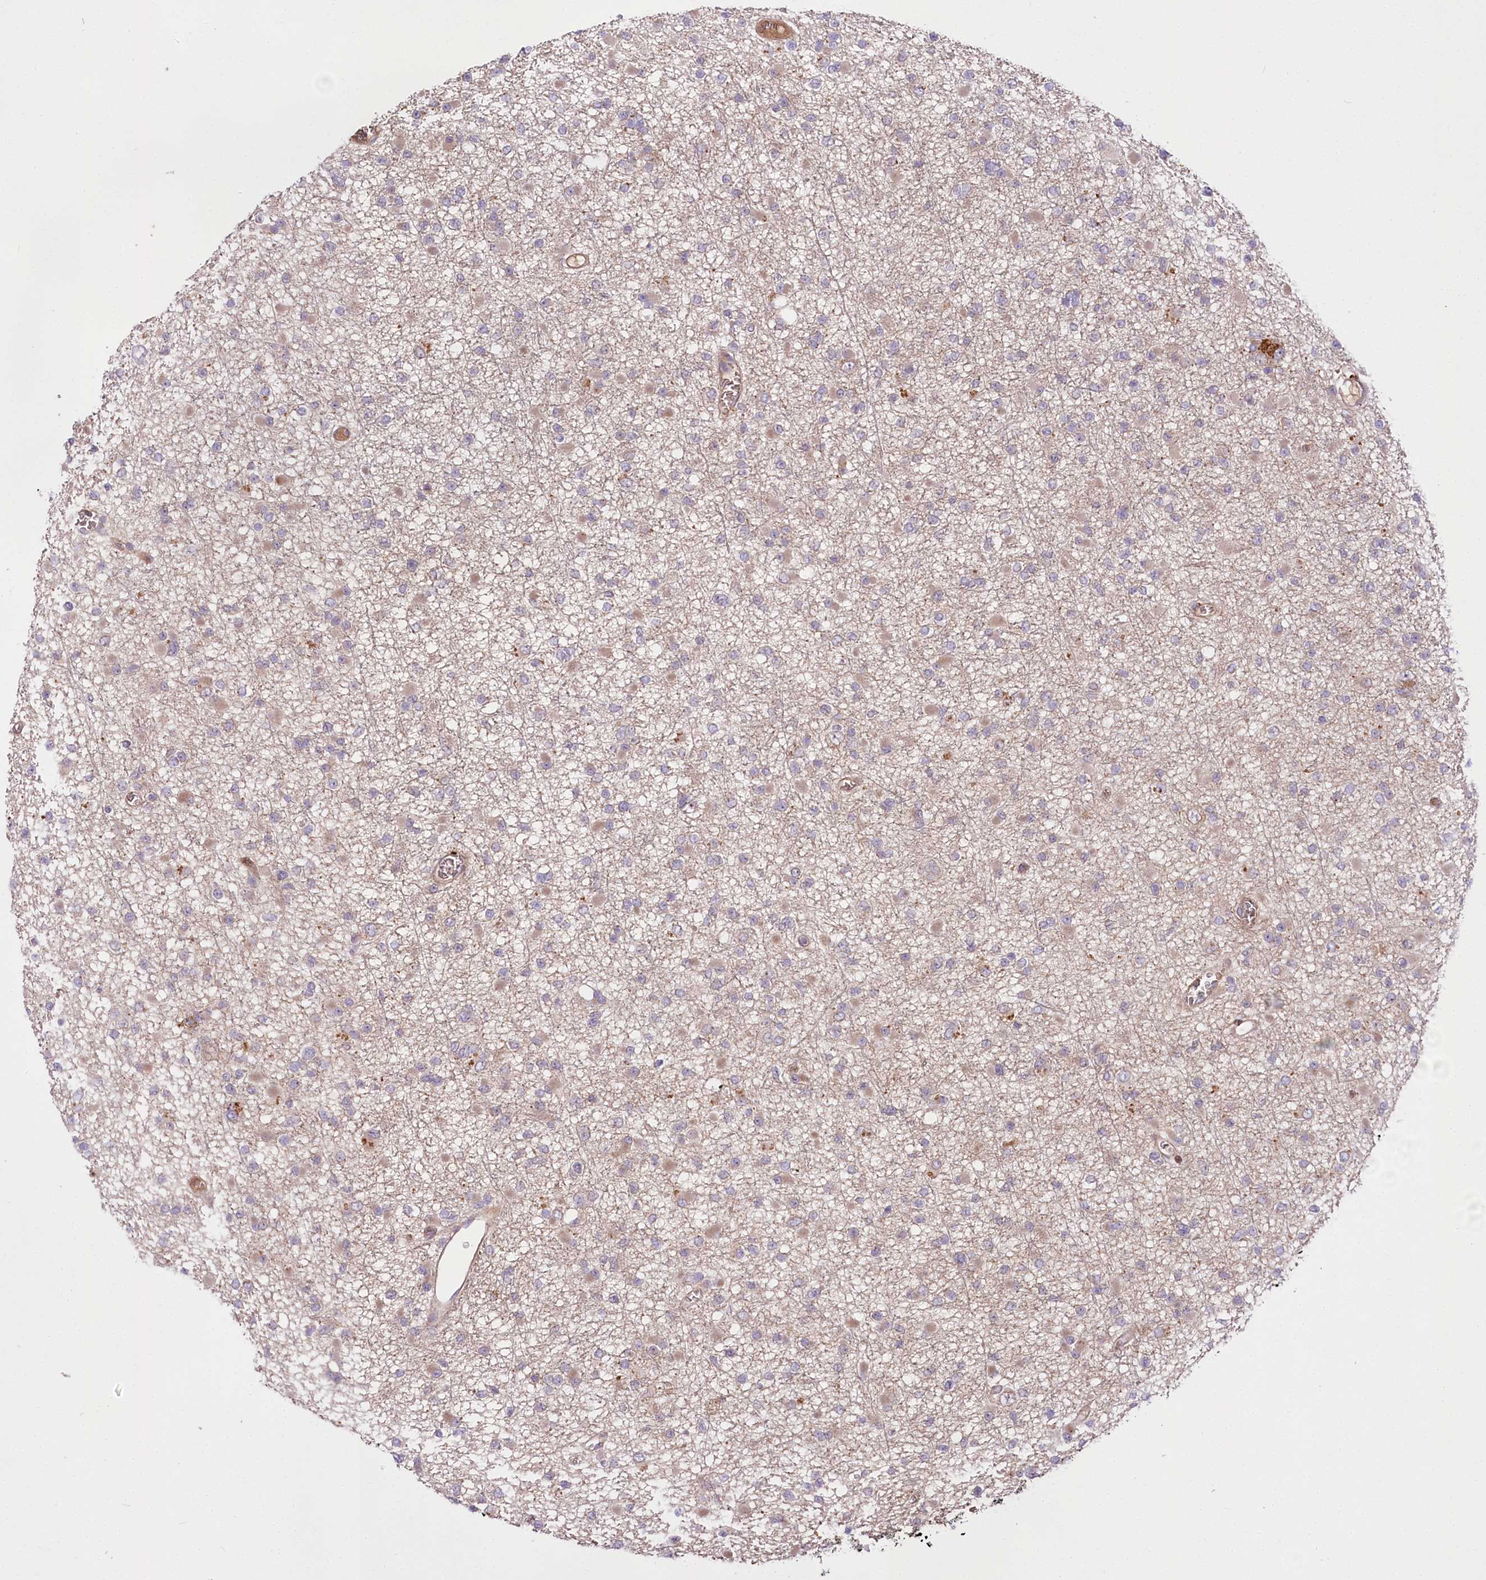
{"staining": {"intensity": "negative", "quantity": "none", "location": "none"}, "tissue": "glioma", "cell_type": "Tumor cells", "image_type": "cancer", "snomed": [{"axis": "morphology", "description": "Glioma, malignant, Low grade"}, {"axis": "topography", "description": "Brain"}], "caption": "Tumor cells are negative for protein expression in human malignant low-grade glioma.", "gene": "TRUB1", "patient": {"sex": "female", "age": 22}}